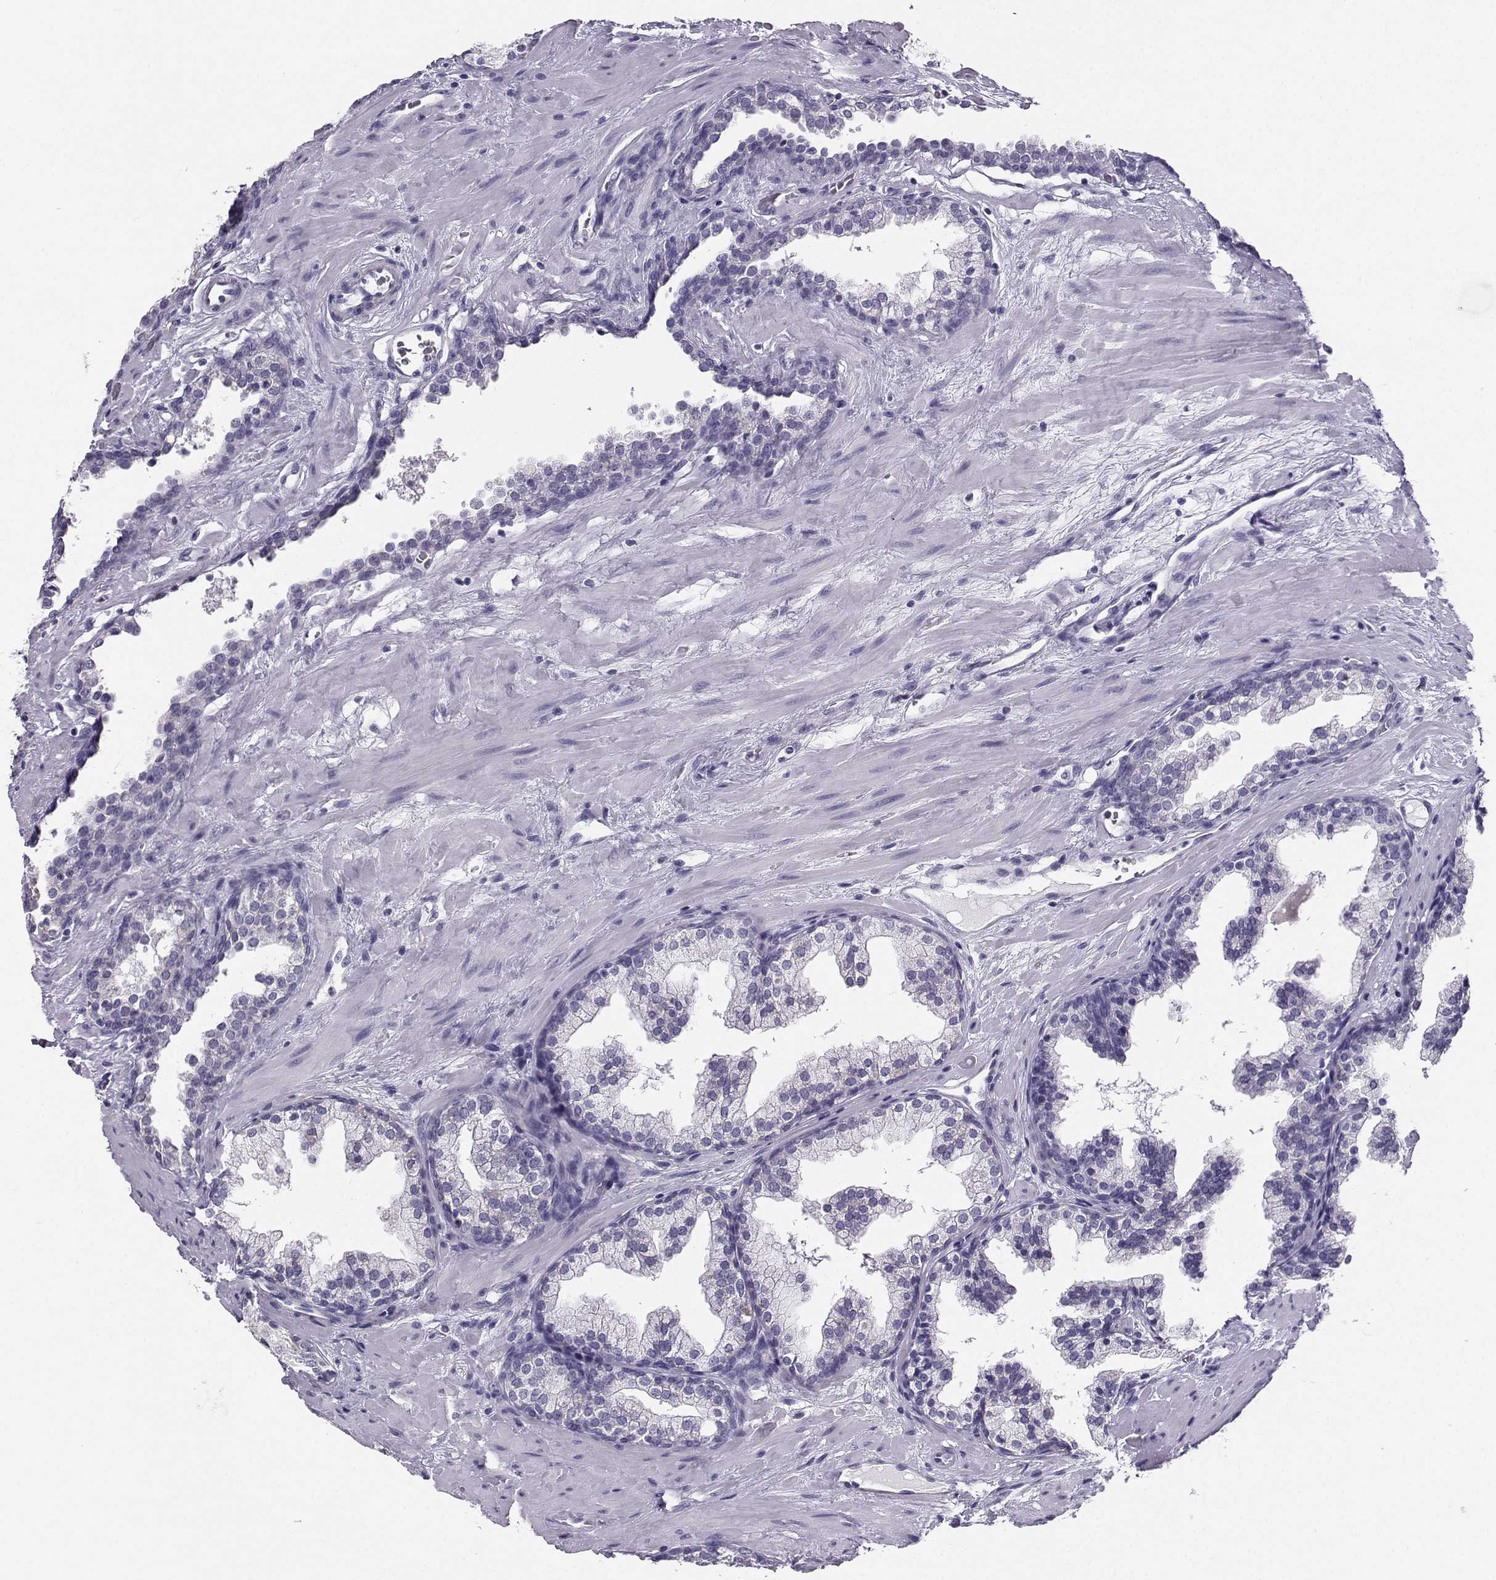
{"staining": {"intensity": "negative", "quantity": "none", "location": "none"}, "tissue": "prostate cancer", "cell_type": "Tumor cells", "image_type": "cancer", "snomed": [{"axis": "morphology", "description": "Adenocarcinoma, NOS"}, {"axis": "topography", "description": "Prostate"}], "caption": "Immunohistochemistry (IHC) image of neoplastic tissue: prostate cancer (adenocarcinoma) stained with DAB displays no significant protein positivity in tumor cells. Brightfield microscopy of immunohistochemistry (IHC) stained with DAB (3,3'-diaminobenzidine) (brown) and hematoxylin (blue), captured at high magnification.", "gene": "AVP", "patient": {"sex": "male", "age": 66}}